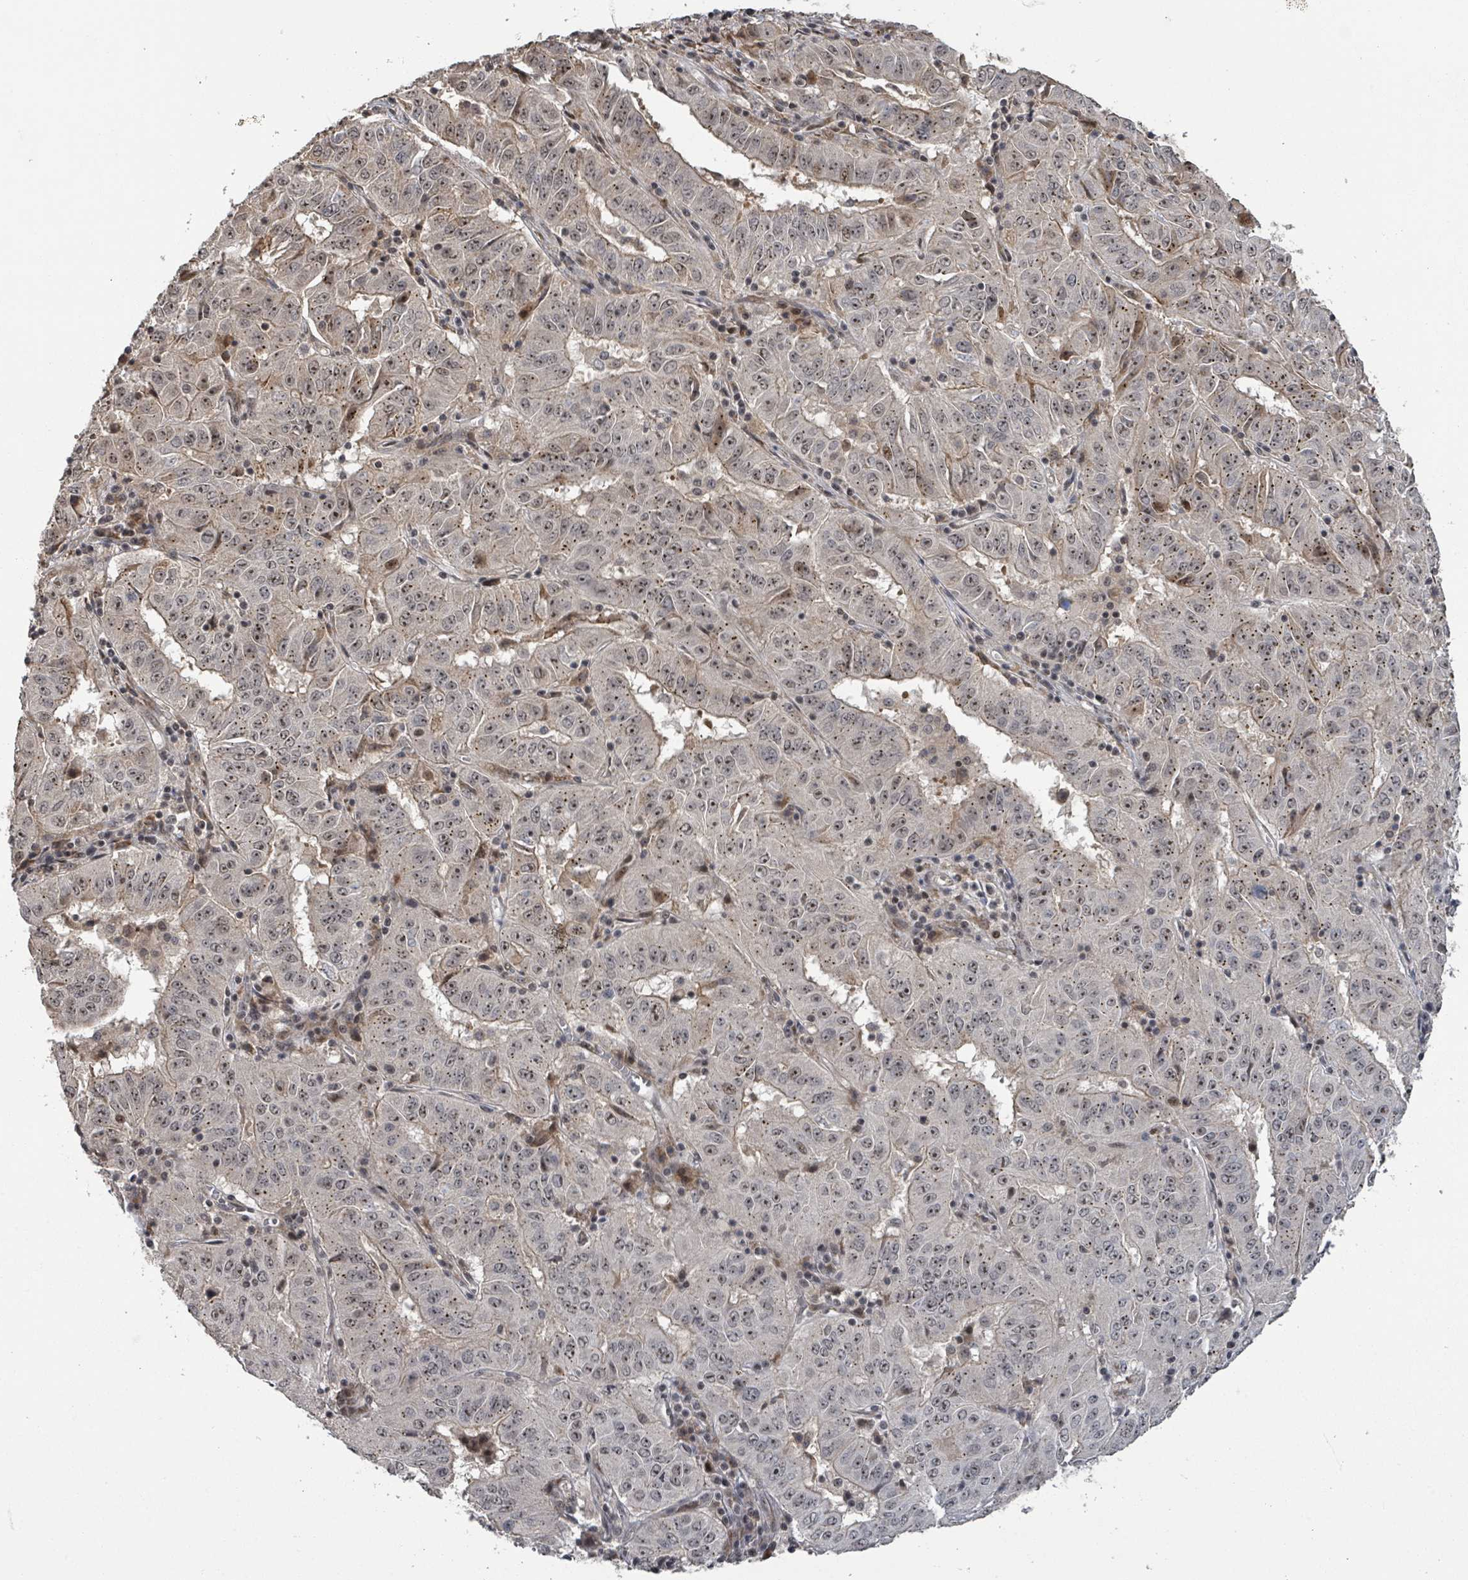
{"staining": {"intensity": "weak", "quantity": "25%-75%", "location": "cytoplasmic/membranous,nuclear"}, "tissue": "pancreatic cancer", "cell_type": "Tumor cells", "image_type": "cancer", "snomed": [{"axis": "morphology", "description": "Adenocarcinoma, NOS"}, {"axis": "topography", "description": "Pancreas"}], "caption": "Immunohistochemistry (IHC) of adenocarcinoma (pancreatic) shows low levels of weak cytoplasmic/membranous and nuclear expression in about 25%-75% of tumor cells.", "gene": "ZBTB14", "patient": {"sex": "male", "age": 63}}